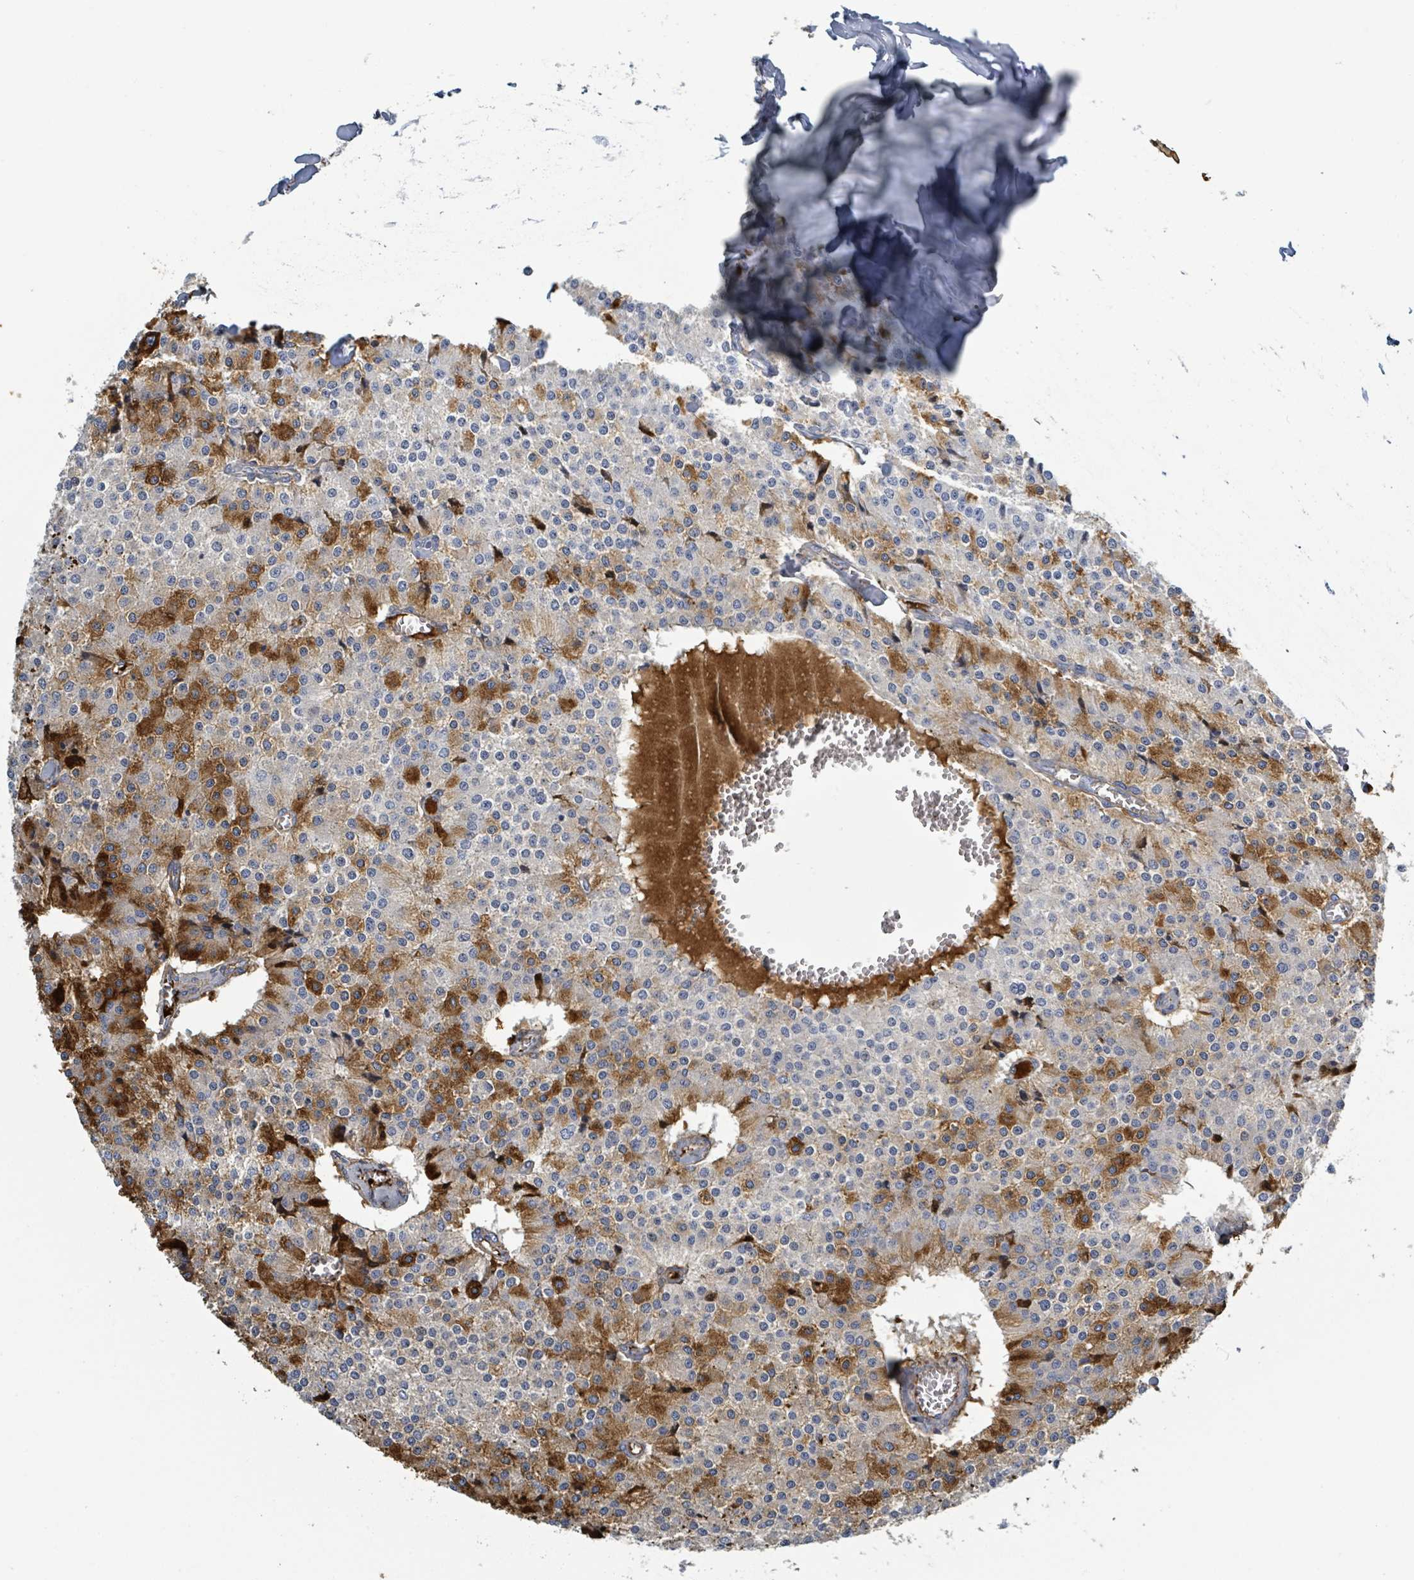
{"staining": {"intensity": "strong", "quantity": "<25%", "location": "cytoplasmic/membranous"}, "tissue": "carcinoid", "cell_type": "Tumor cells", "image_type": "cancer", "snomed": [{"axis": "morphology", "description": "Carcinoid, malignant, NOS"}, {"axis": "topography", "description": "Colon"}], "caption": "This photomicrograph demonstrates immunohistochemistry staining of human carcinoid, with medium strong cytoplasmic/membranous expression in approximately <25% of tumor cells.", "gene": "RAB33B", "patient": {"sex": "female", "age": 52}}